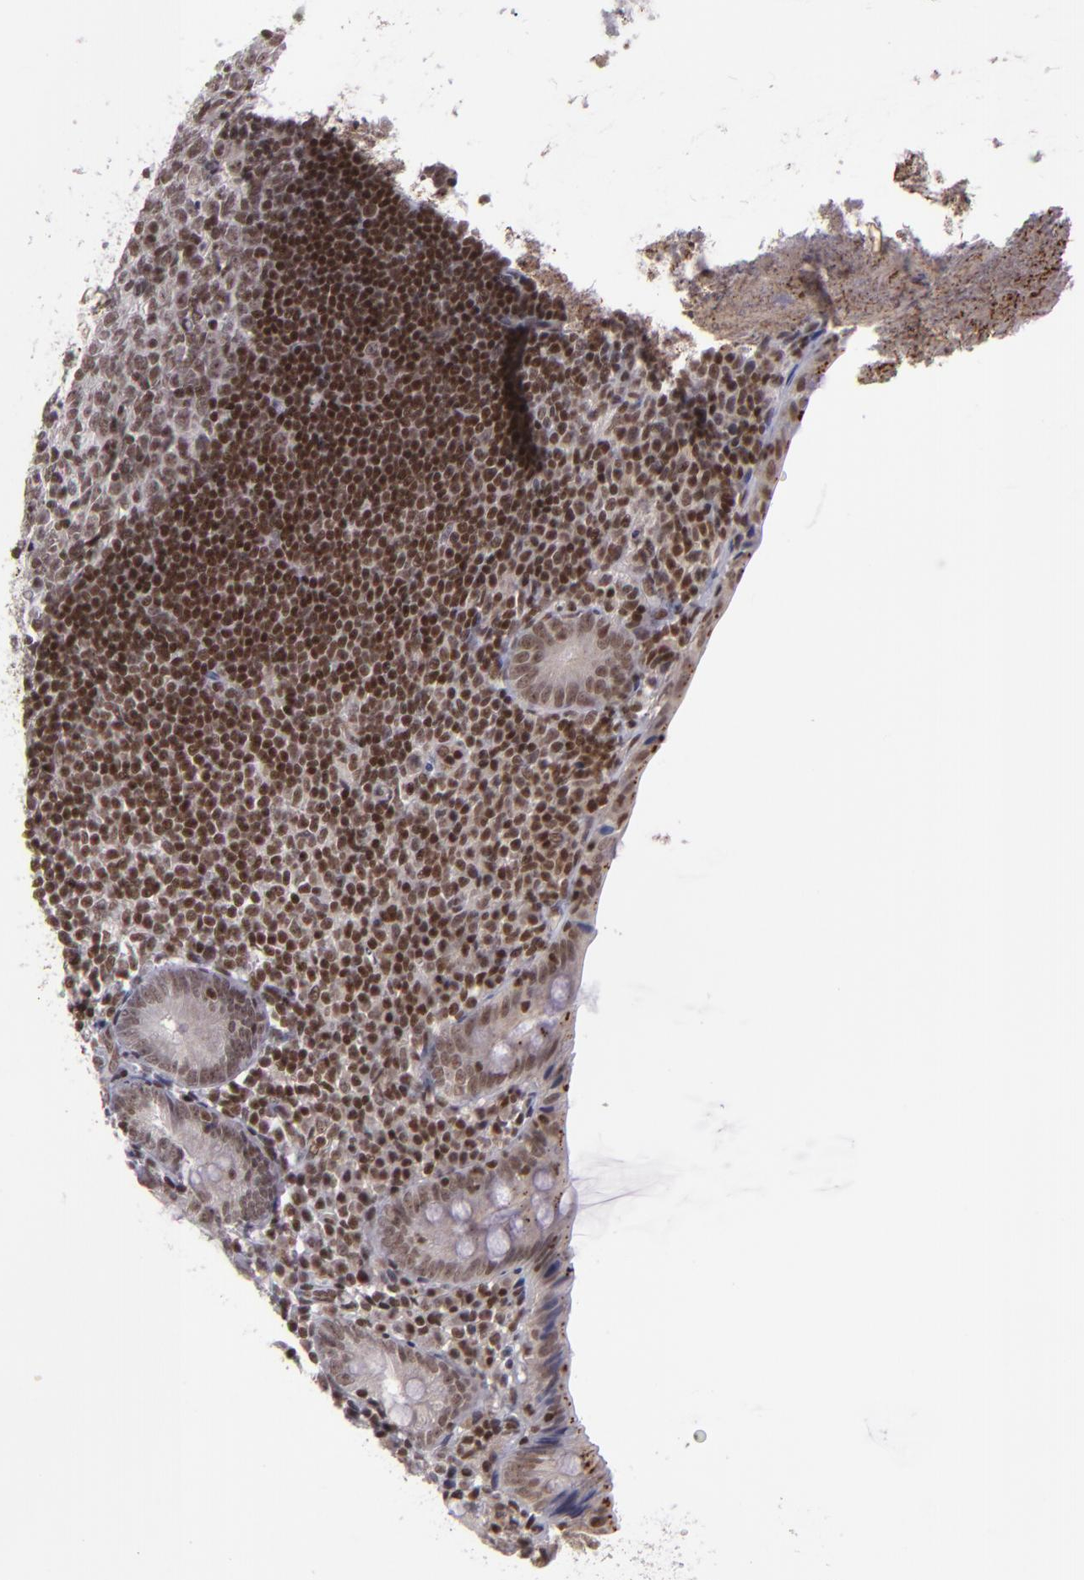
{"staining": {"intensity": "weak", "quantity": ">75%", "location": "nuclear"}, "tissue": "appendix", "cell_type": "Glandular cells", "image_type": "normal", "snomed": [{"axis": "morphology", "description": "Normal tissue, NOS"}, {"axis": "topography", "description": "Appendix"}], "caption": "Glandular cells demonstrate weak nuclear positivity in approximately >75% of cells in benign appendix.", "gene": "ZFX", "patient": {"sex": "female", "age": 10}}